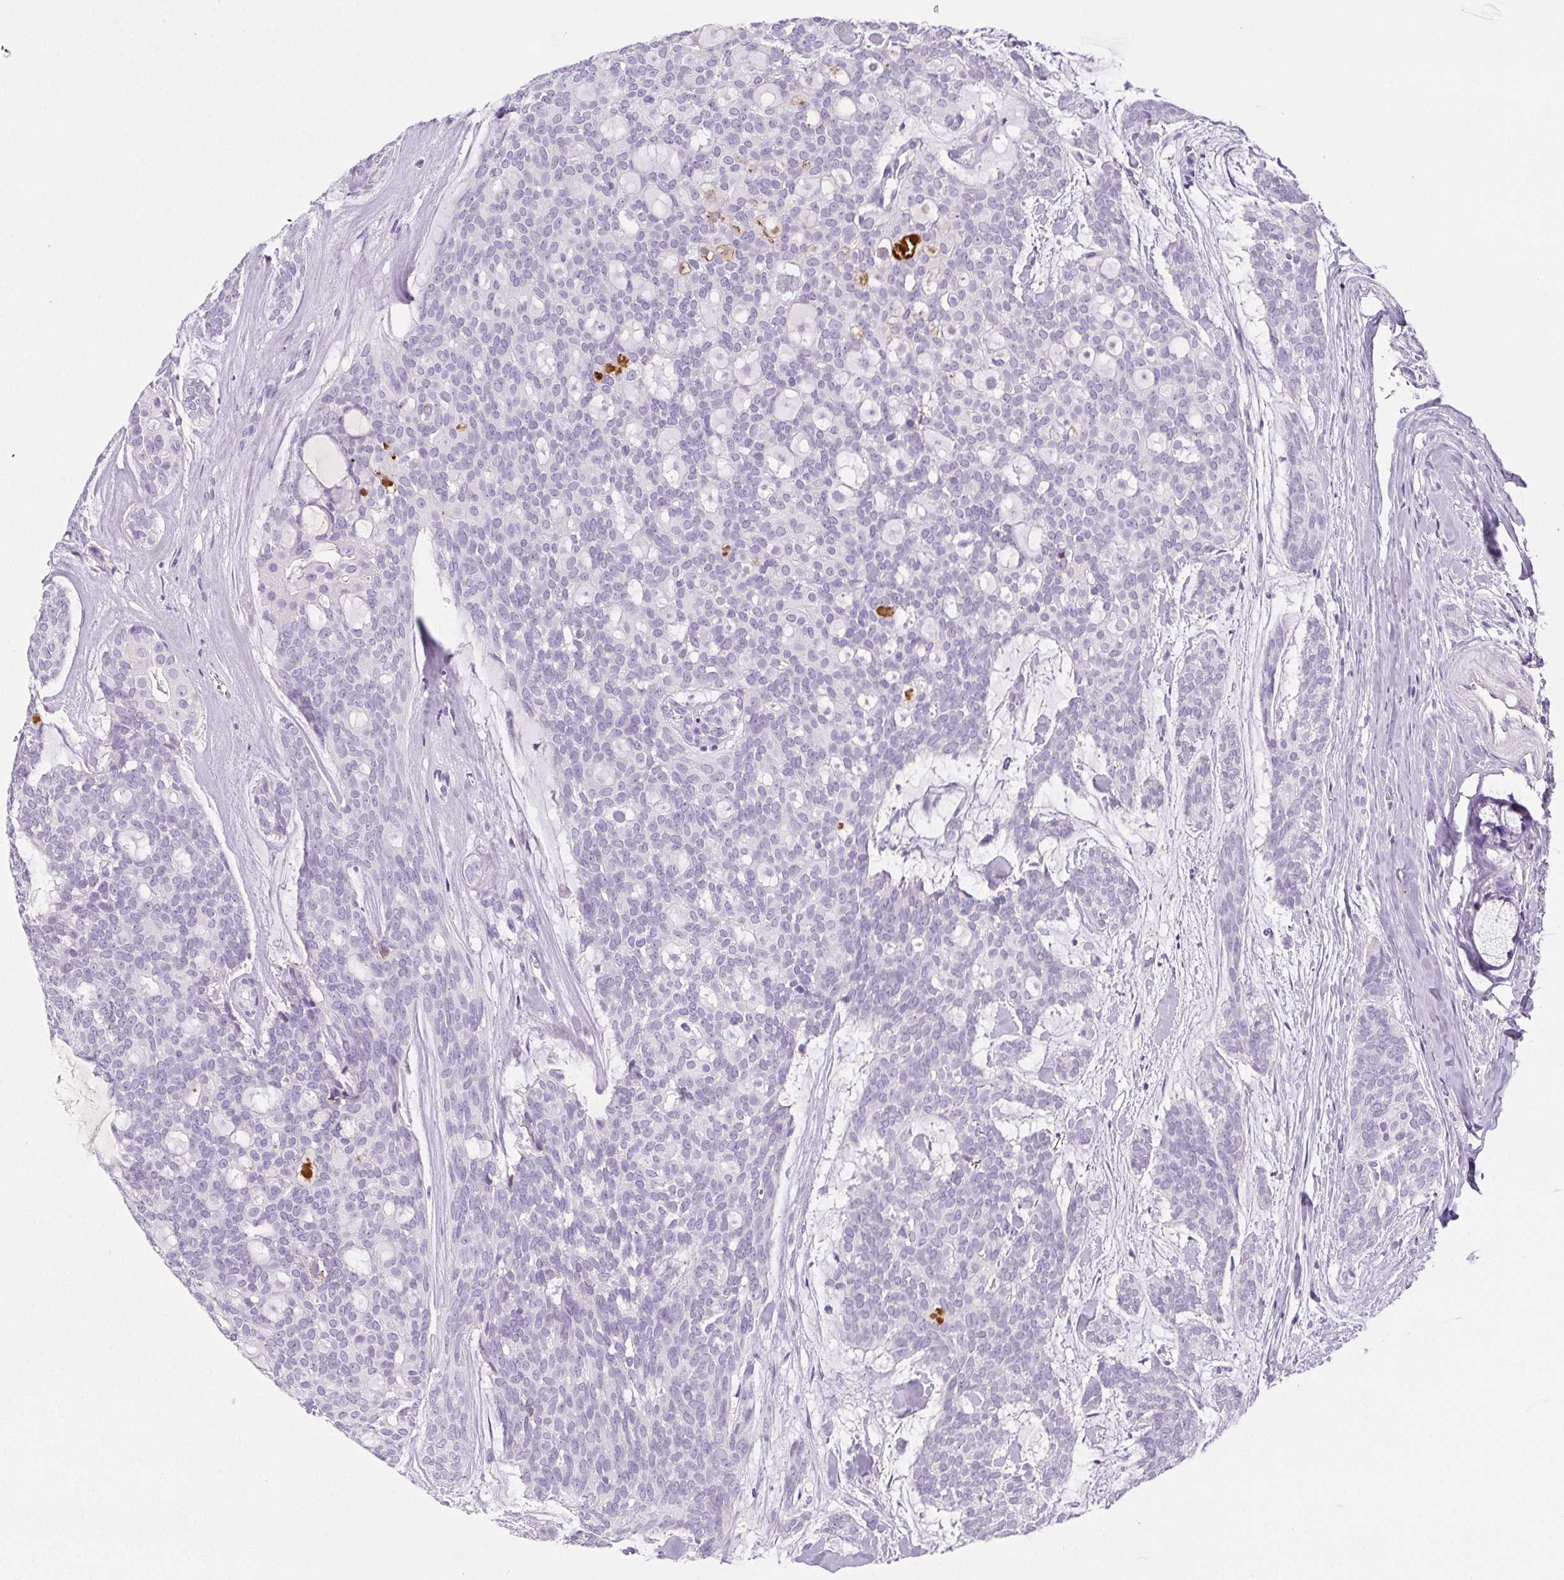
{"staining": {"intensity": "negative", "quantity": "none", "location": "none"}, "tissue": "head and neck cancer", "cell_type": "Tumor cells", "image_type": "cancer", "snomed": [{"axis": "morphology", "description": "Adenocarcinoma, NOS"}, {"axis": "topography", "description": "Head-Neck"}], "caption": "Image shows no protein expression in tumor cells of head and neck cancer tissue.", "gene": "VTN", "patient": {"sex": "male", "age": 66}}